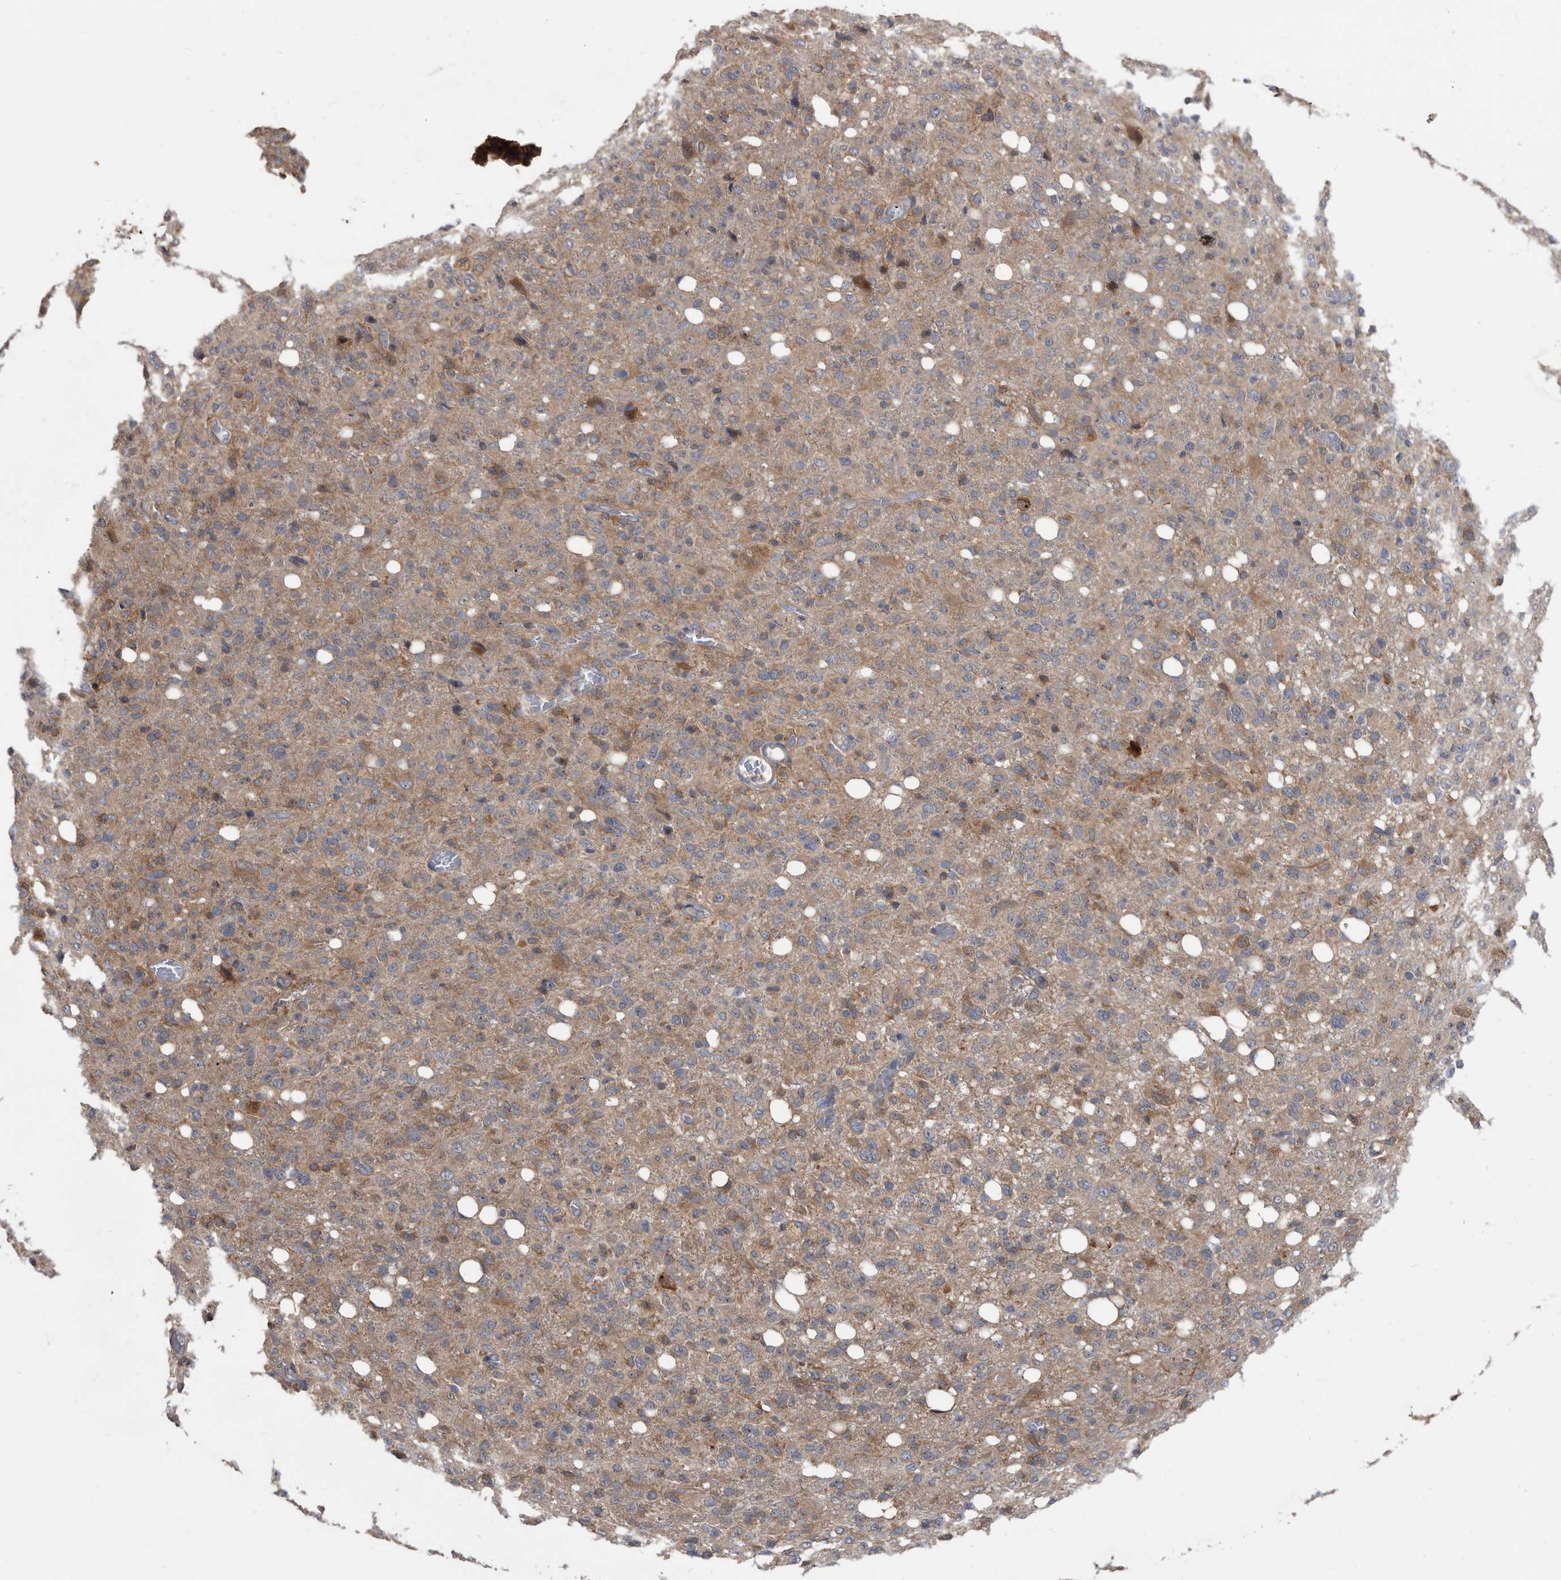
{"staining": {"intensity": "negative", "quantity": "none", "location": "none"}, "tissue": "glioma", "cell_type": "Tumor cells", "image_type": "cancer", "snomed": [{"axis": "morphology", "description": "Glioma, malignant, High grade"}, {"axis": "topography", "description": "Brain"}], "caption": "The immunohistochemistry (IHC) histopathology image has no significant expression in tumor cells of glioma tissue. (Stains: DAB (3,3'-diaminobenzidine) IHC with hematoxylin counter stain, Microscopy: brightfield microscopy at high magnification).", "gene": "APEH", "patient": {"sex": "female", "age": 57}}